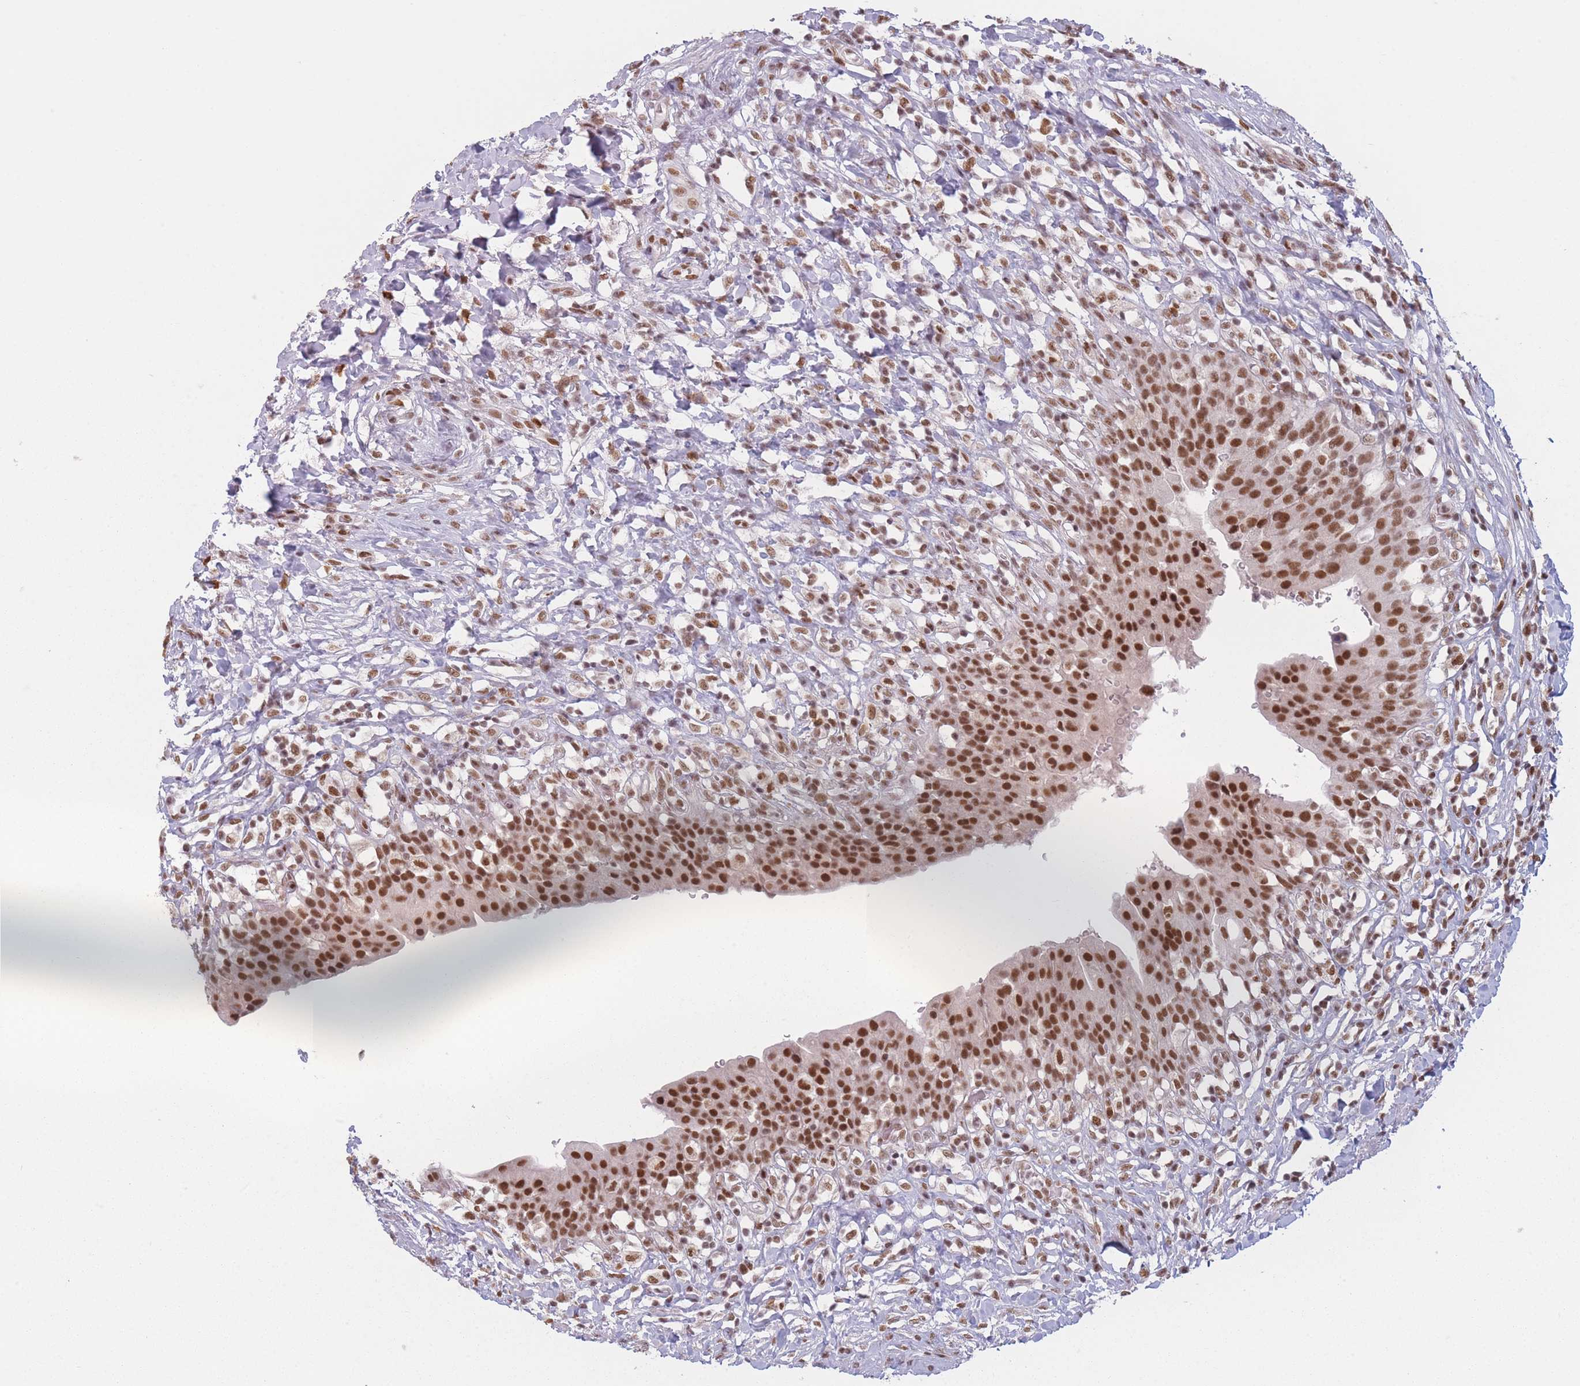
{"staining": {"intensity": "strong", "quantity": ">75%", "location": "nuclear"}, "tissue": "urinary bladder", "cell_type": "Urothelial cells", "image_type": "normal", "snomed": [{"axis": "morphology", "description": "Normal tissue, NOS"}, {"axis": "morphology", "description": "Inflammation, NOS"}, {"axis": "topography", "description": "Urinary bladder"}], "caption": "Approximately >75% of urothelial cells in normal urinary bladder demonstrate strong nuclear protein staining as visualized by brown immunohistochemical staining.", "gene": "SUPT6H", "patient": {"sex": "male", "age": 64}}